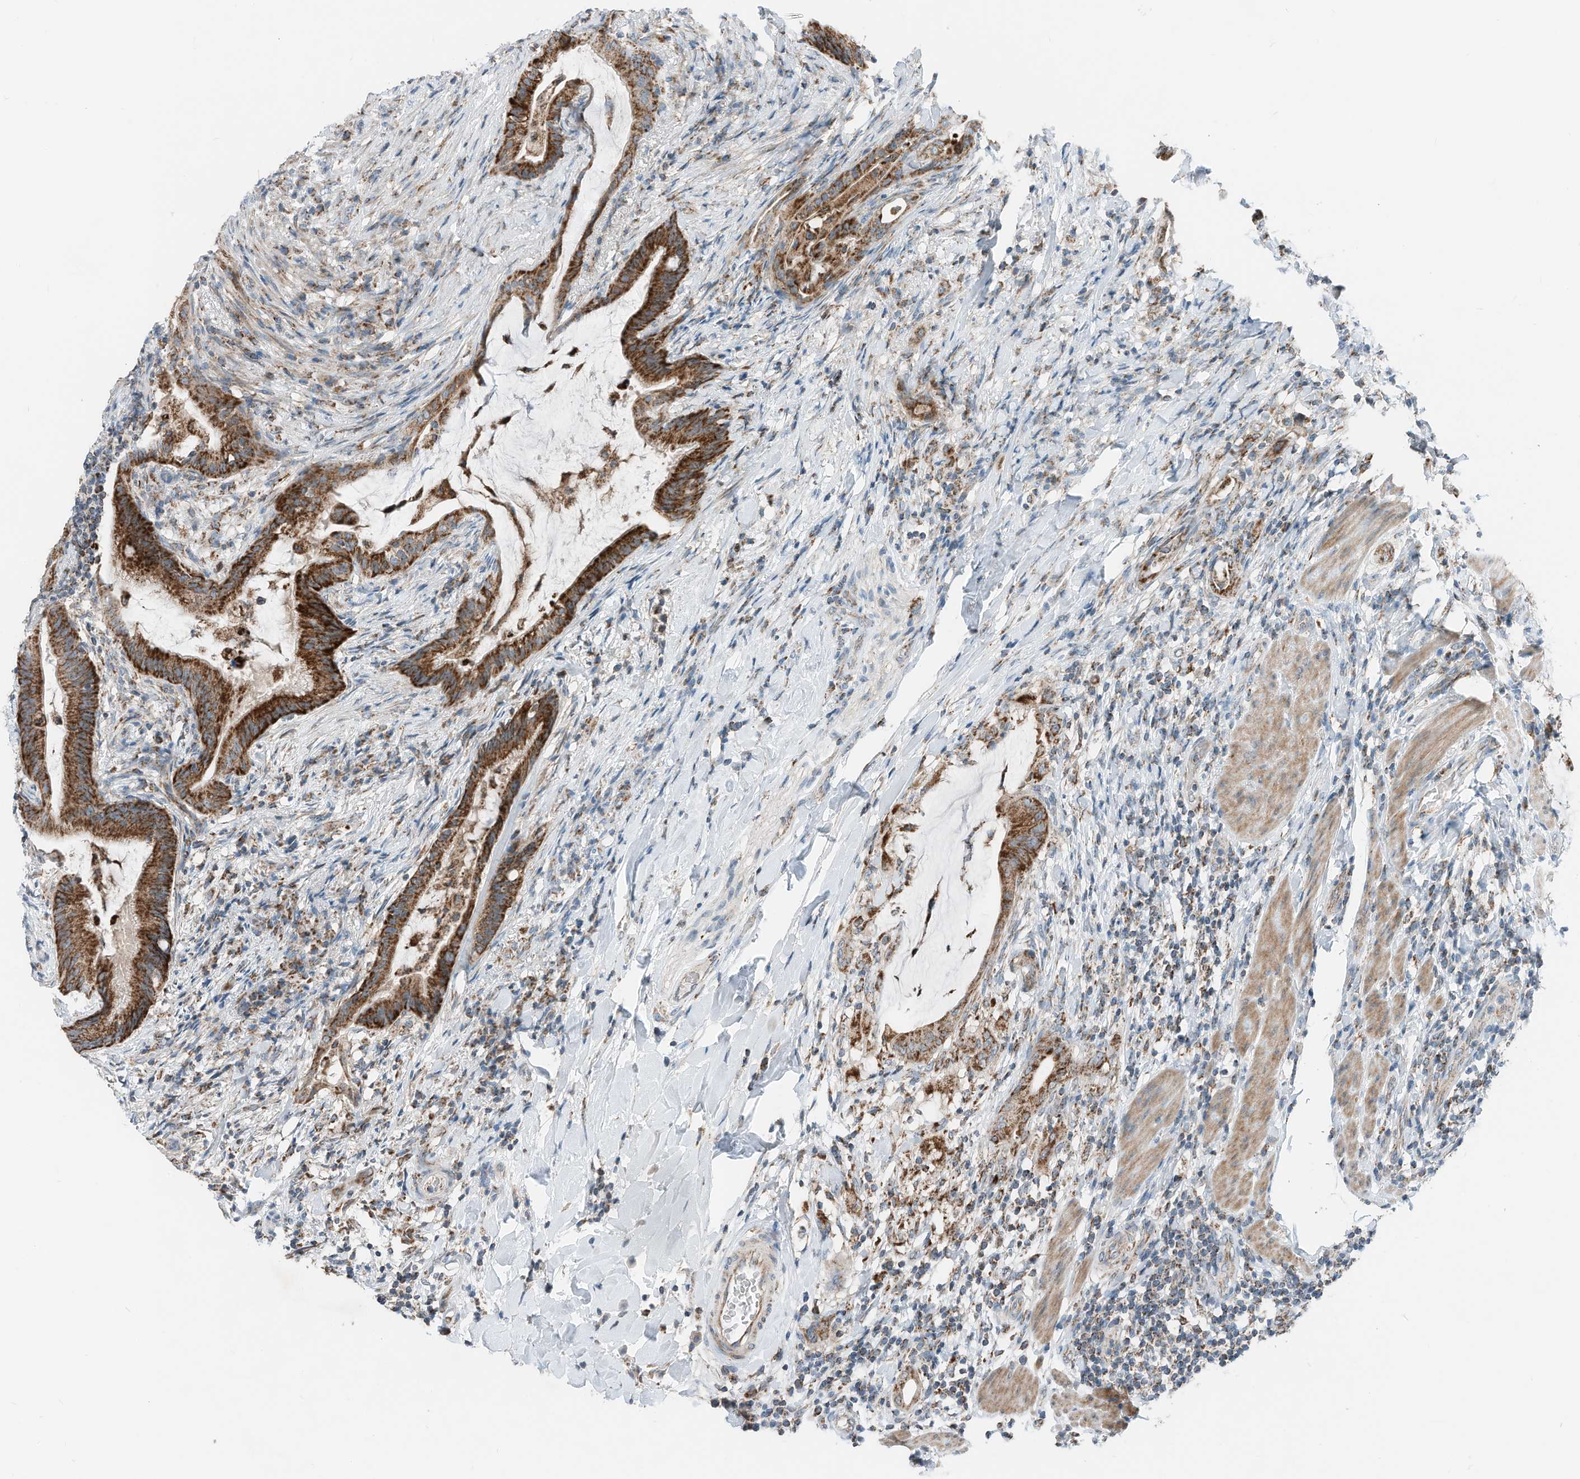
{"staining": {"intensity": "strong", "quantity": ">75%", "location": "cytoplasmic/membranous"}, "tissue": "colorectal cancer", "cell_type": "Tumor cells", "image_type": "cancer", "snomed": [{"axis": "morphology", "description": "Adenocarcinoma, NOS"}, {"axis": "topography", "description": "Colon"}], "caption": "Immunohistochemical staining of adenocarcinoma (colorectal) demonstrates high levels of strong cytoplasmic/membranous protein positivity in about >75% of tumor cells. (brown staining indicates protein expression, while blue staining denotes nuclei).", "gene": "RMND1", "patient": {"sex": "female", "age": 66}}